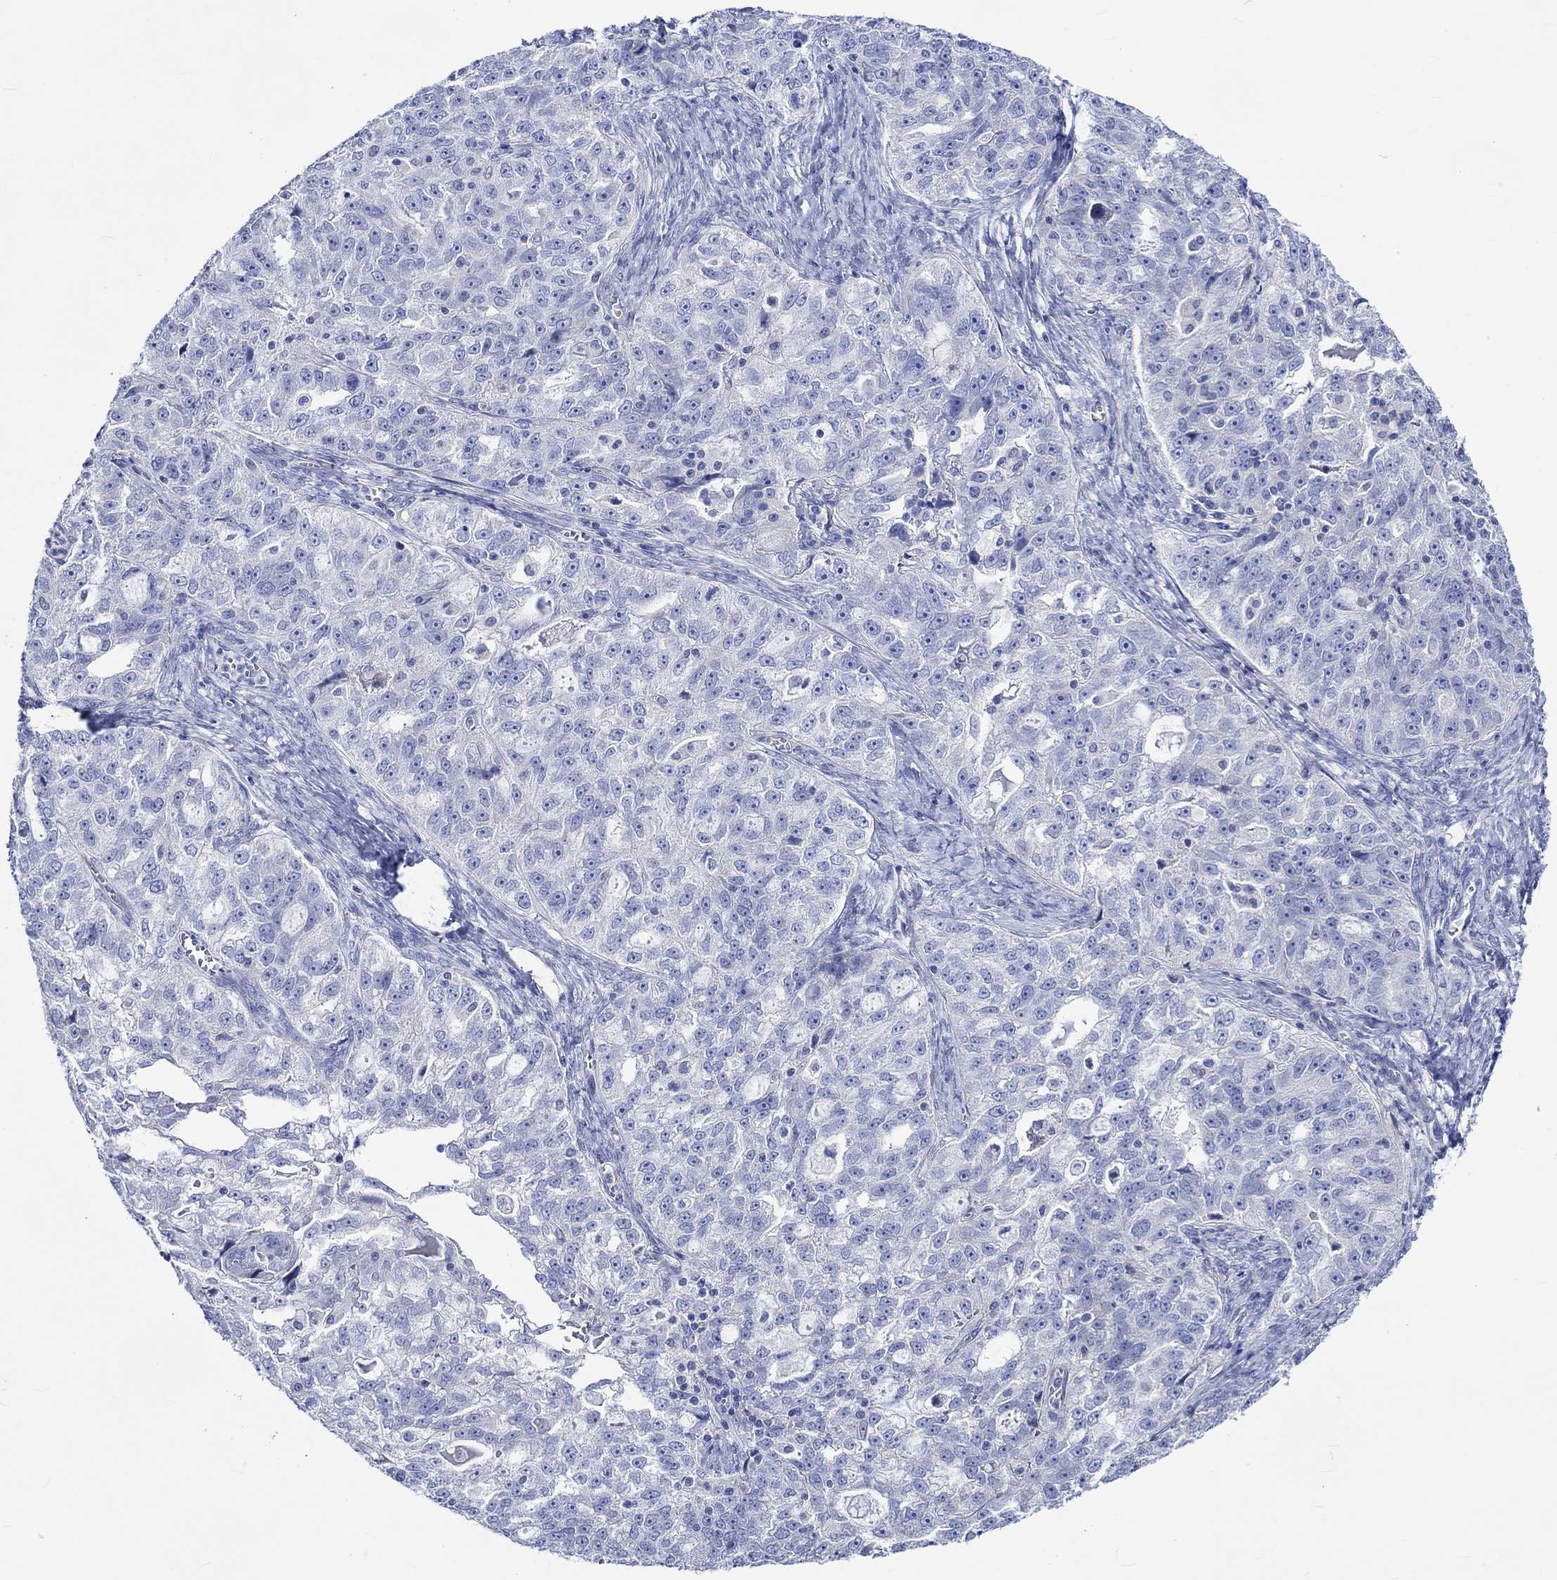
{"staining": {"intensity": "negative", "quantity": "none", "location": "none"}, "tissue": "ovarian cancer", "cell_type": "Tumor cells", "image_type": "cancer", "snomed": [{"axis": "morphology", "description": "Cystadenocarcinoma, serous, NOS"}, {"axis": "topography", "description": "Ovary"}], "caption": "There is no significant positivity in tumor cells of serous cystadenocarcinoma (ovarian). The staining is performed using DAB brown chromogen with nuclei counter-stained in using hematoxylin.", "gene": "NRIP3", "patient": {"sex": "female", "age": 51}}